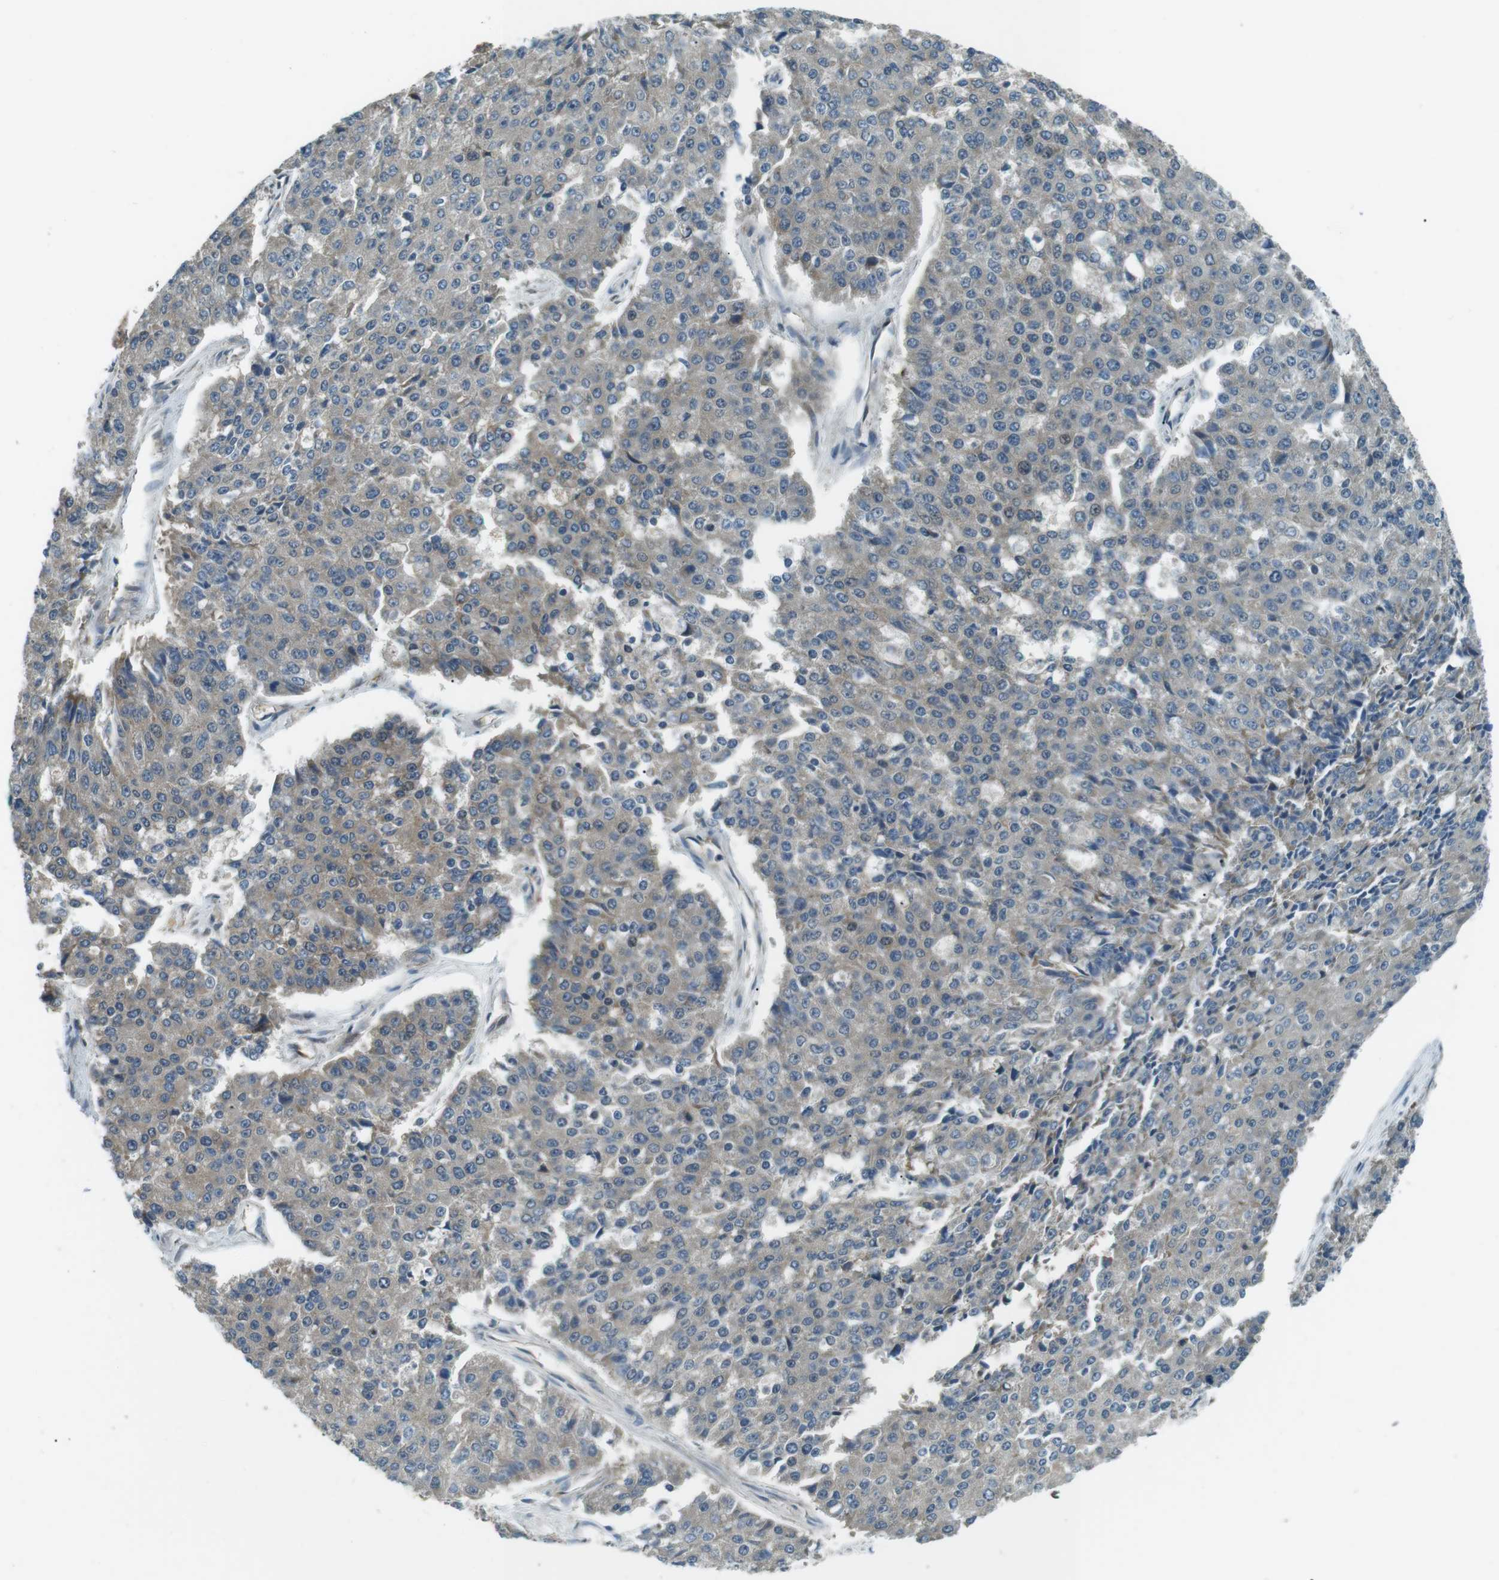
{"staining": {"intensity": "weak", "quantity": ">75%", "location": "cytoplasmic/membranous"}, "tissue": "pancreatic cancer", "cell_type": "Tumor cells", "image_type": "cancer", "snomed": [{"axis": "morphology", "description": "Adenocarcinoma, NOS"}, {"axis": "topography", "description": "Pancreas"}], "caption": "About >75% of tumor cells in pancreatic cancer (adenocarcinoma) display weak cytoplasmic/membranous protein expression as visualized by brown immunohistochemical staining.", "gene": "TMEM74", "patient": {"sex": "male", "age": 50}}